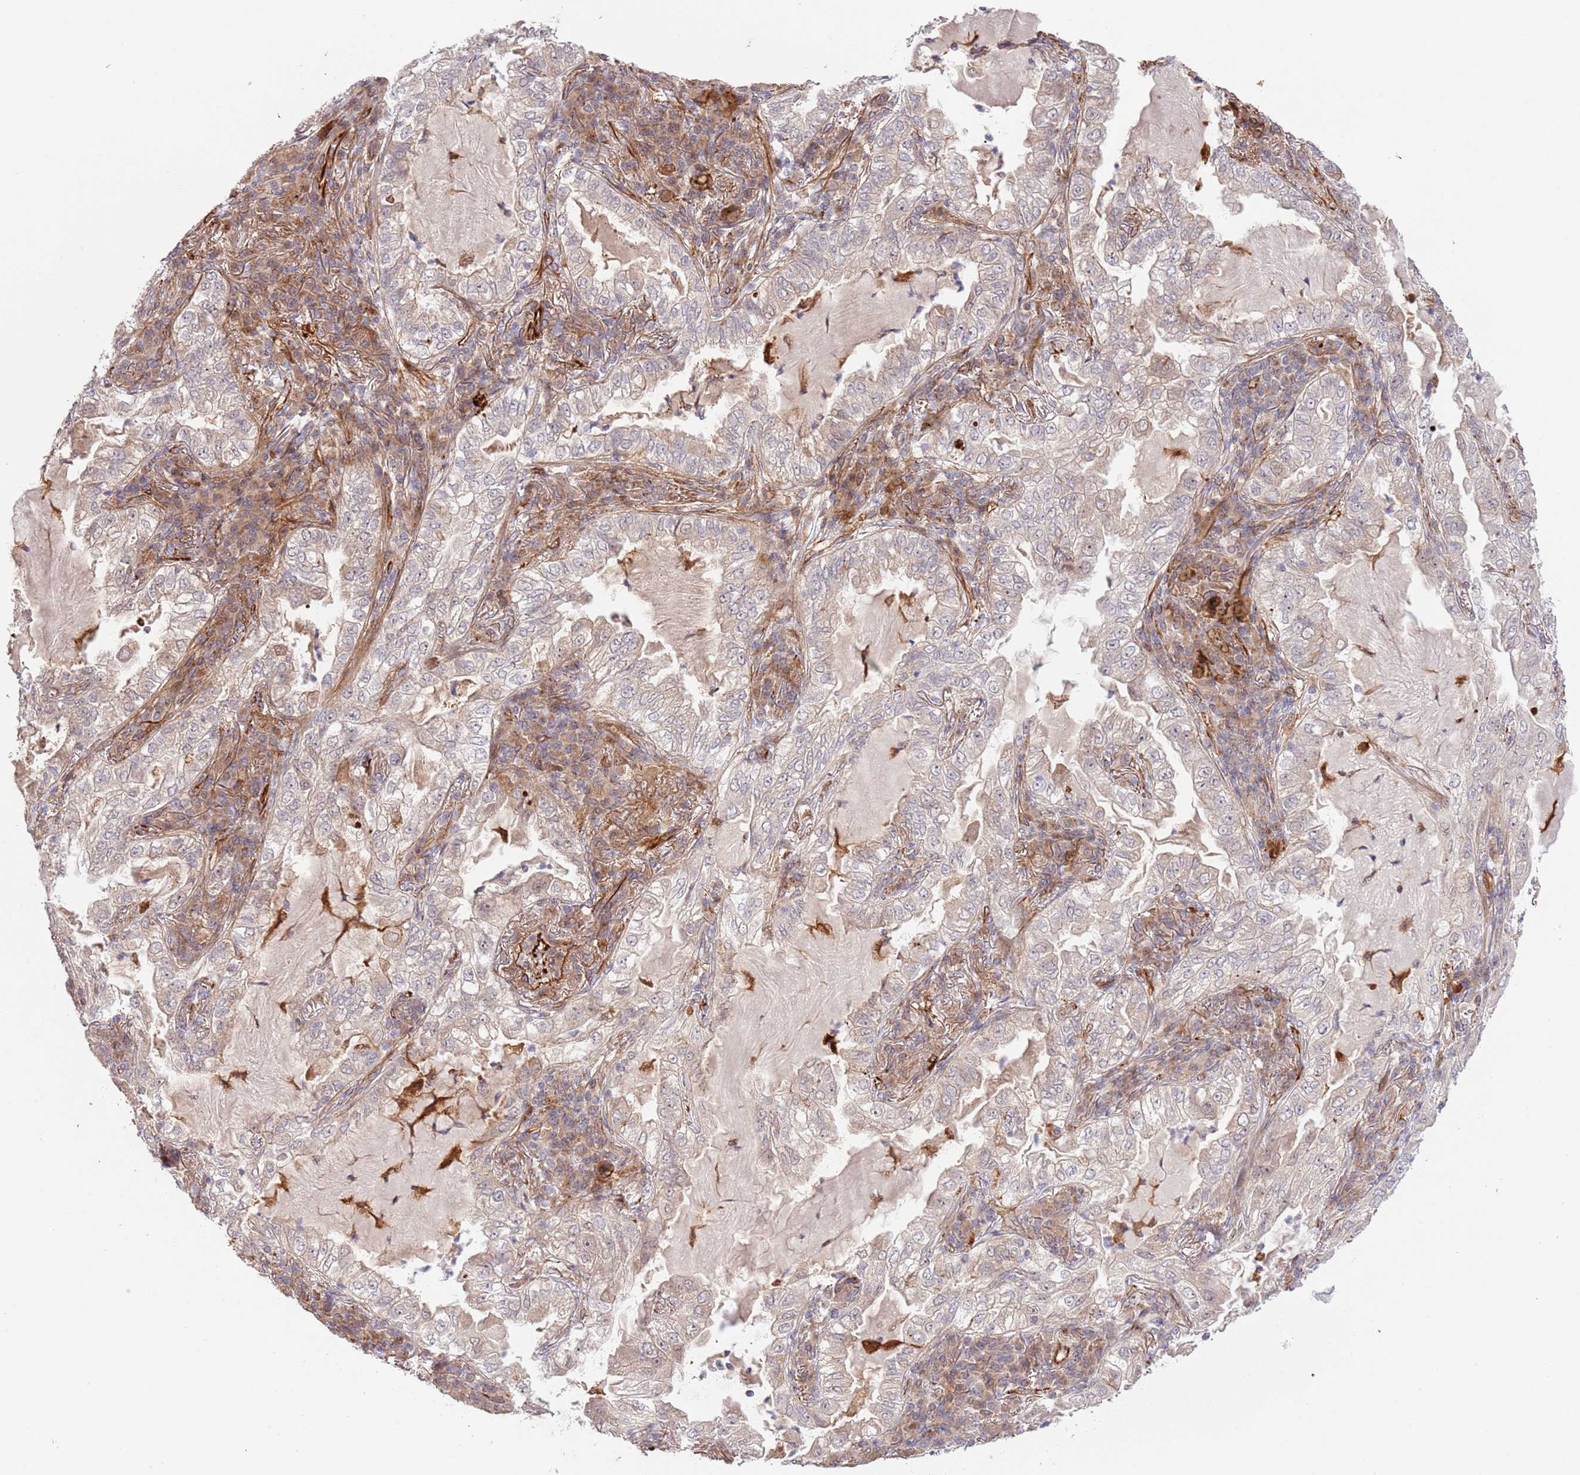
{"staining": {"intensity": "negative", "quantity": "none", "location": "none"}, "tissue": "lung cancer", "cell_type": "Tumor cells", "image_type": "cancer", "snomed": [{"axis": "morphology", "description": "Adenocarcinoma, NOS"}, {"axis": "topography", "description": "Lung"}], "caption": "Lung cancer was stained to show a protein in brown. There is no significant expression in tumor cells.", "gene": "NEK3", "patient": {"sex": "female", "age": 73}}